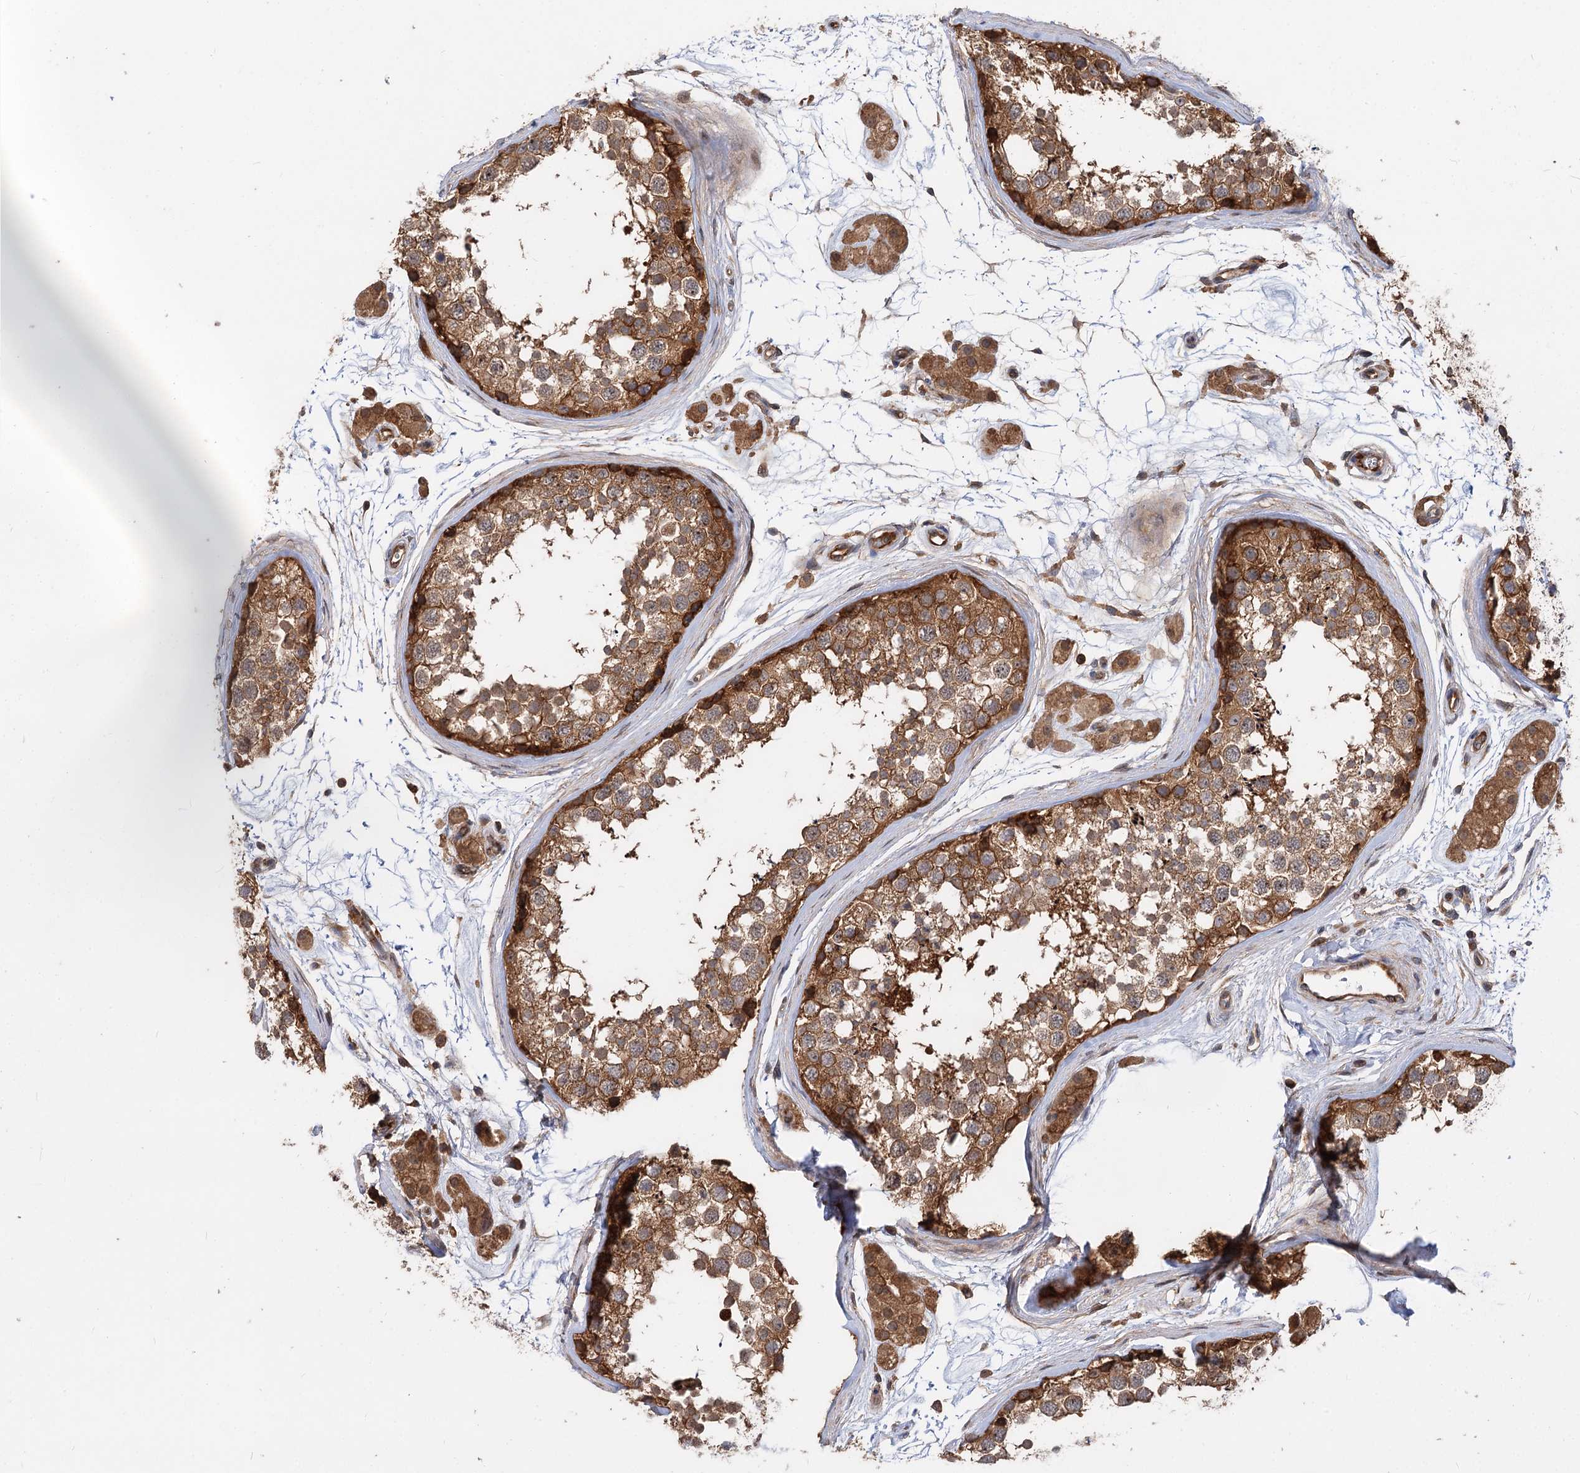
{"staining": {"intensity": "moderate", "quantity": ">75%", "location": "cytoplasmic/membranous"}, "tissue": "testis", "cell_type": "Cells in seminiferous ducts", "image_type": "normal", "snomed": [{"axis": "morphology", "description": "Normal tissue, NOS"}, {"axis": "topography", "description": "Testis"}], "caption": "Immunohistochemistry (IHC) of benign human testis reveals medium levels of moderate cytoplasmic/membranous positivity in approximately >75% of cells in seminiferous ducts. Using DAB (brown) and hematoxylin (blue) stains, captured at high magnification using brightfield microscopy.", "gene": "PACS1", "patient": {"sex": "male", "age": 56}}